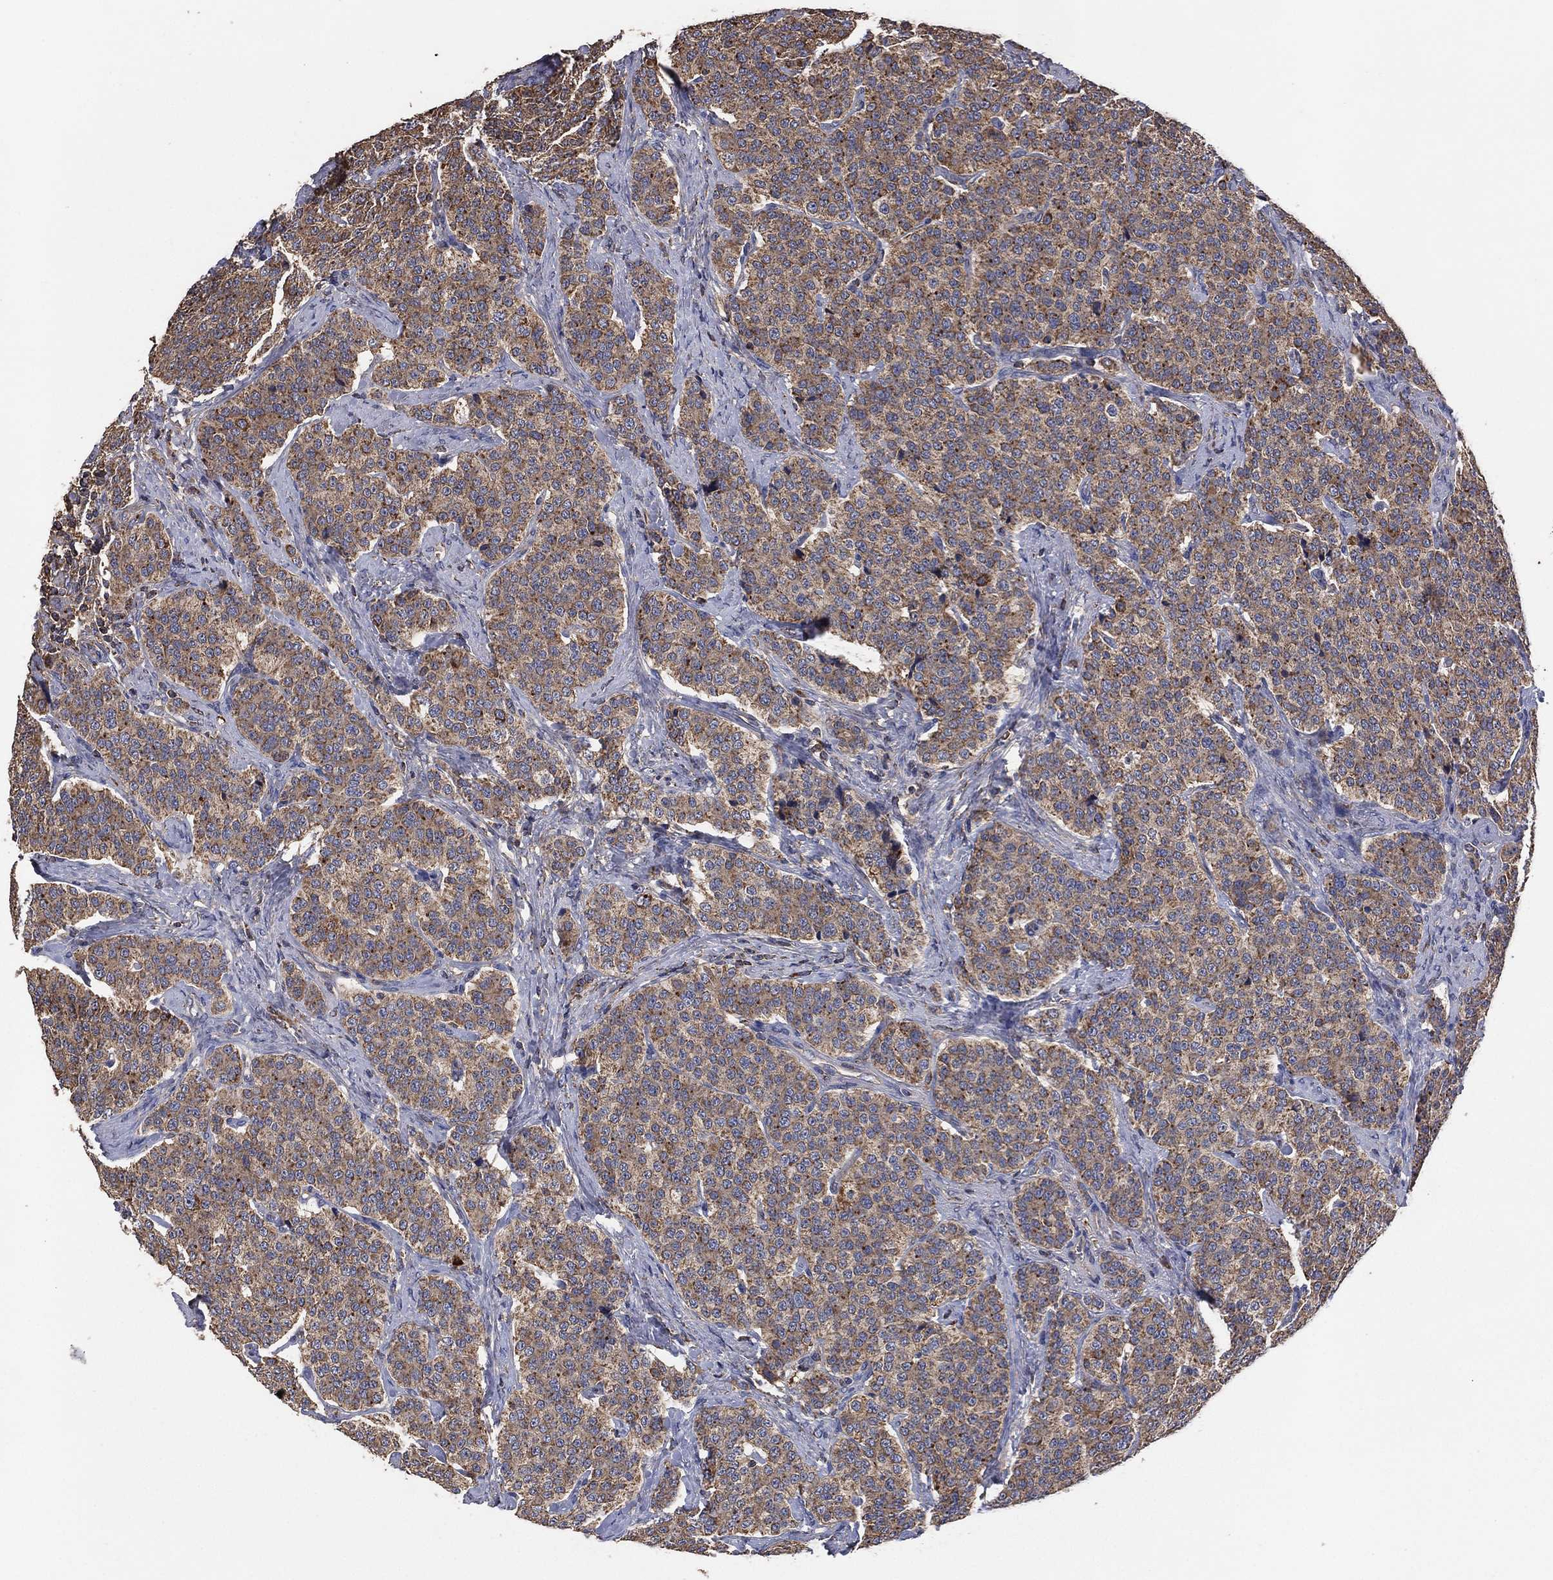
{"staining": {"intensity": "moderate", "quantity": "25%-75%", "location": "cytoplasmic/membranous"}, "tissue": "carcinoid", "cell_type": "Tumor cells", "image_type": "cancer", "snomed": [{"axis": "morphology", "description": "Carcinoid, malignant, NOS"}, {"axis": "topography", "description": "Small intestine"}], "caption": "Protein expression analysis of carcinoid displays moderate cytoplasmic/membranous staining in about 25%-75% of tumor cells.", "gene": "LIMD1", "patient": {"sex": "female", "age": 58}}